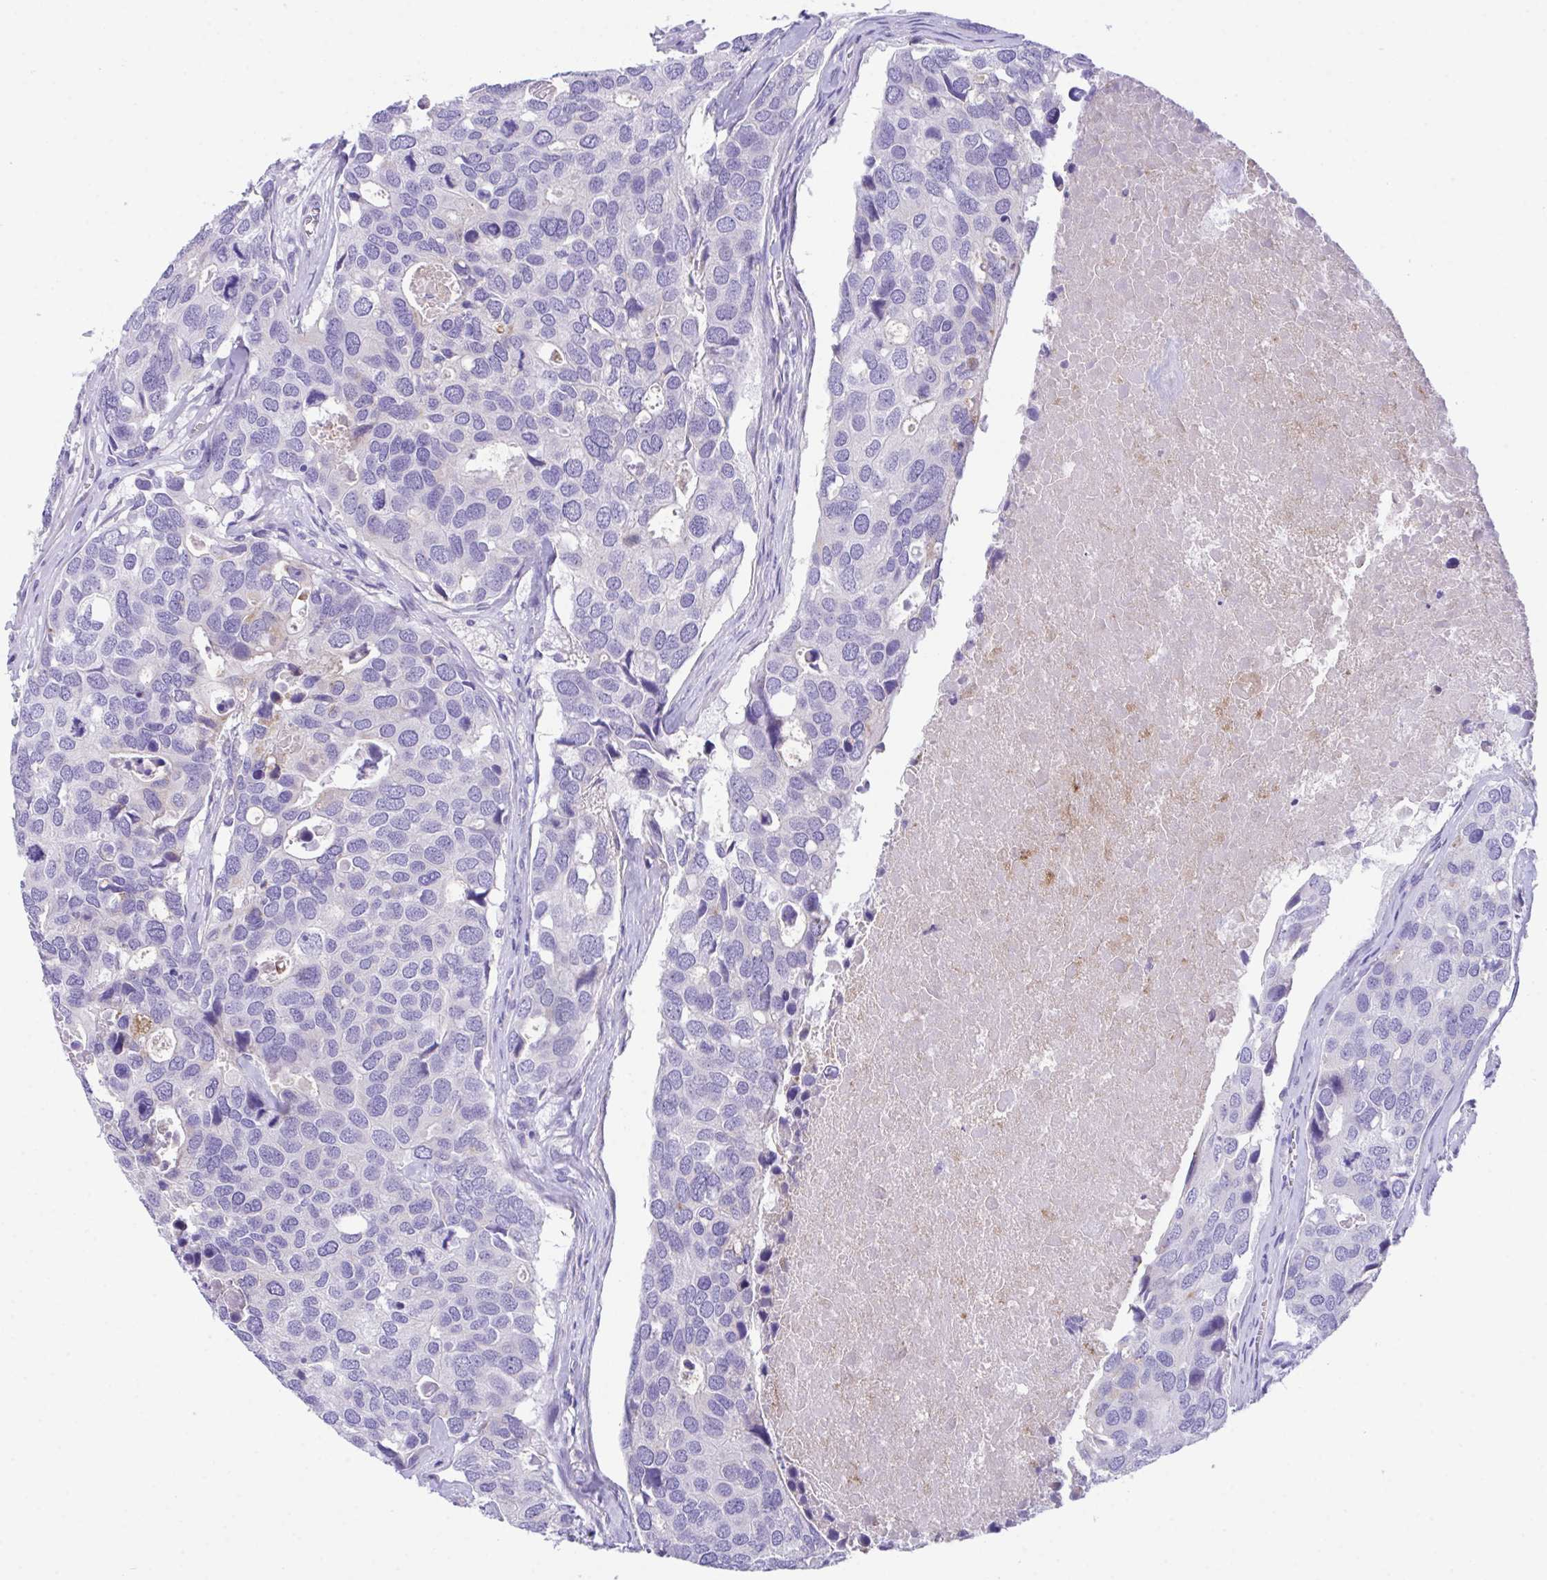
{"staining": {"intensity": "negative", "quantity": "none", "location": "none"}, "tissue": "breast cancer", "cell_type": "Tumor cells", "image_type": "cancer", "snomed": [{"axis": "morphology", "description": "Duct carcinoma"}, {"axis": "topography", "description": "Breast"}], "caption": "Immunohistochemistry of infiltrating ductal carcinoma (breast) exhibits no positivity in tumor cells.", "gene": "TMEM106B", "patient": {"sex": "female", "age": 83}}